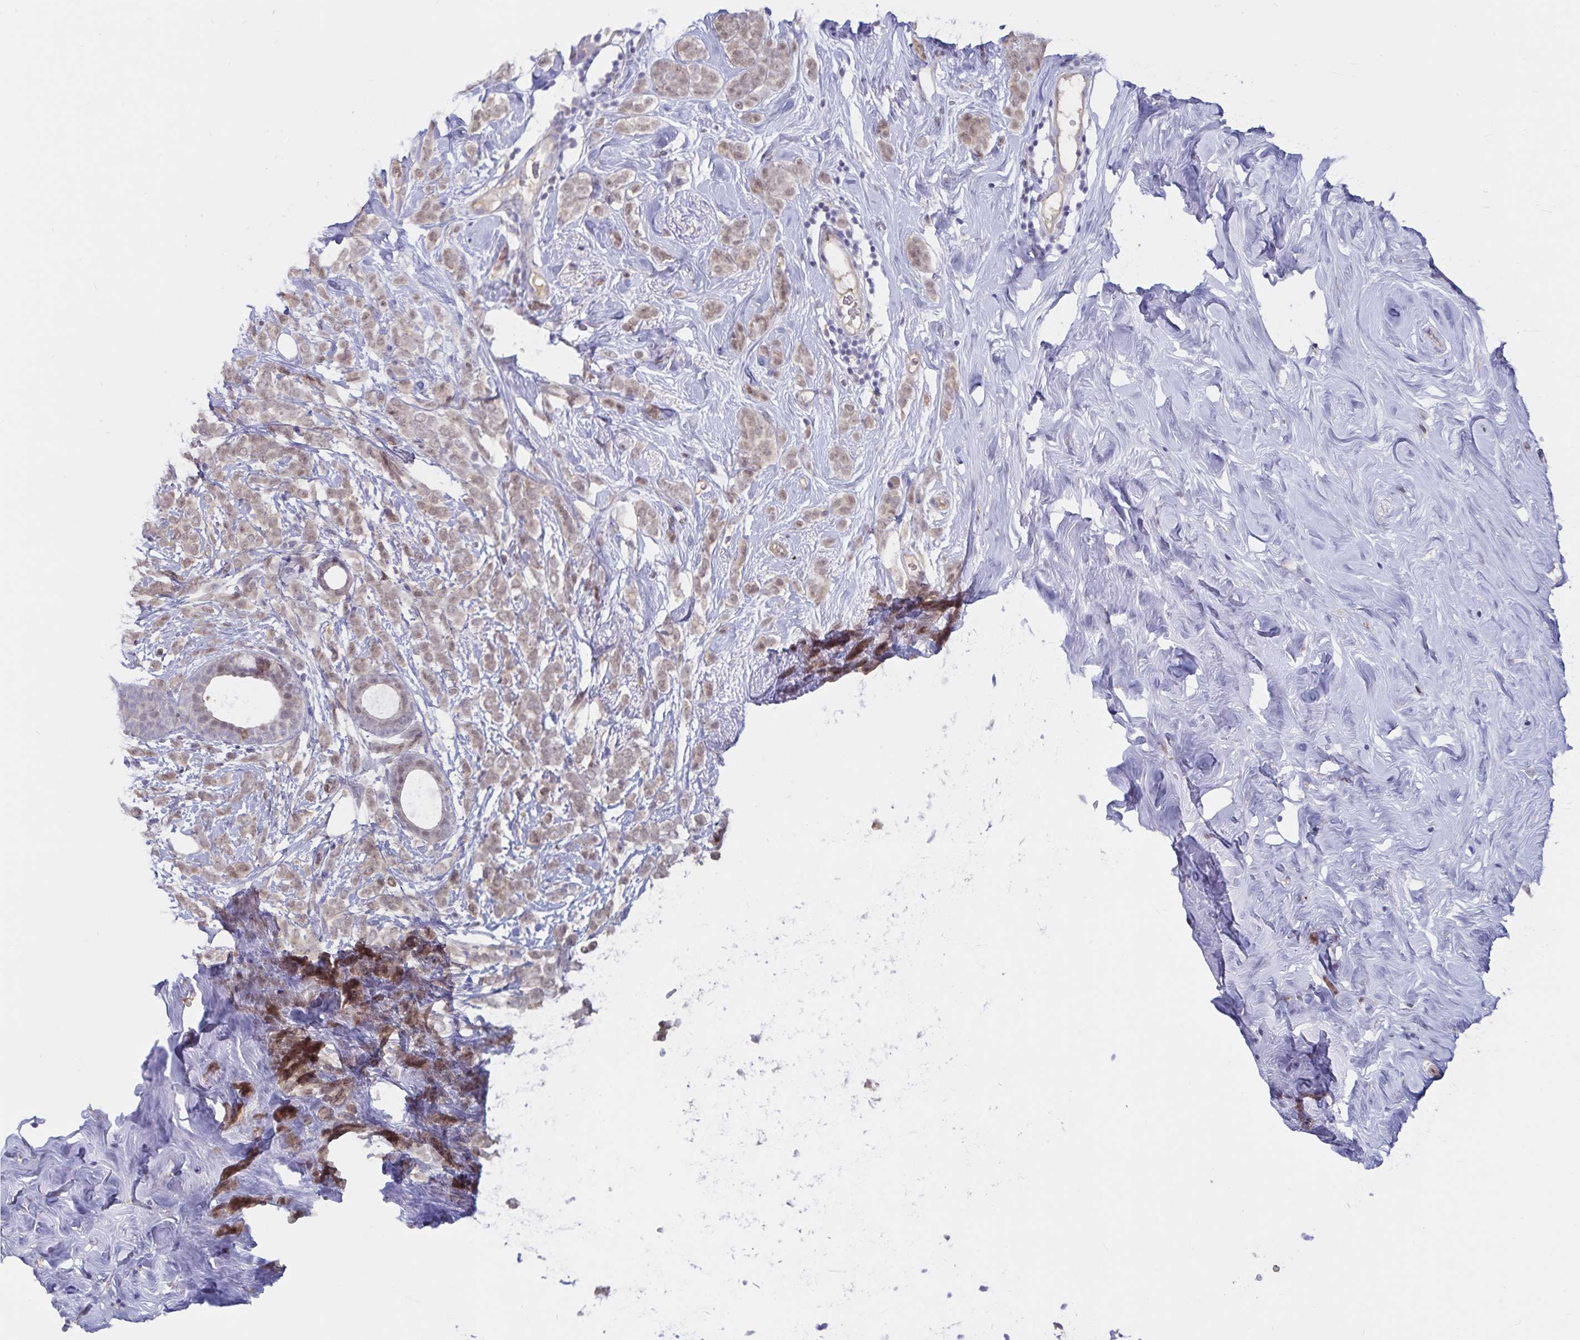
{"staining": {"intensity": "weak", "quantity": ">75%", "location": "cytoplasmic/membranous,nuclear"}, "tissue": "breast cancer", "cell_type": "Tumor cells", "image_type": "cancer", "snomed": [{"axis": "morphology", "description": "Lobular carcinoma"}, {"axis": "topography", "description": "Breast"}], "caption": "The micrograph displays immunohistochemical staining of breast cancer. There is weak cytoplasmic/membranous and nuclear staining is appreciated in approximately >75% of tumor cells. (brown staining indicates protein expression, while blue staining denotes nuclei).", "gene": "ATP2A2", "patient": {"sex": "female", "age": 49}}